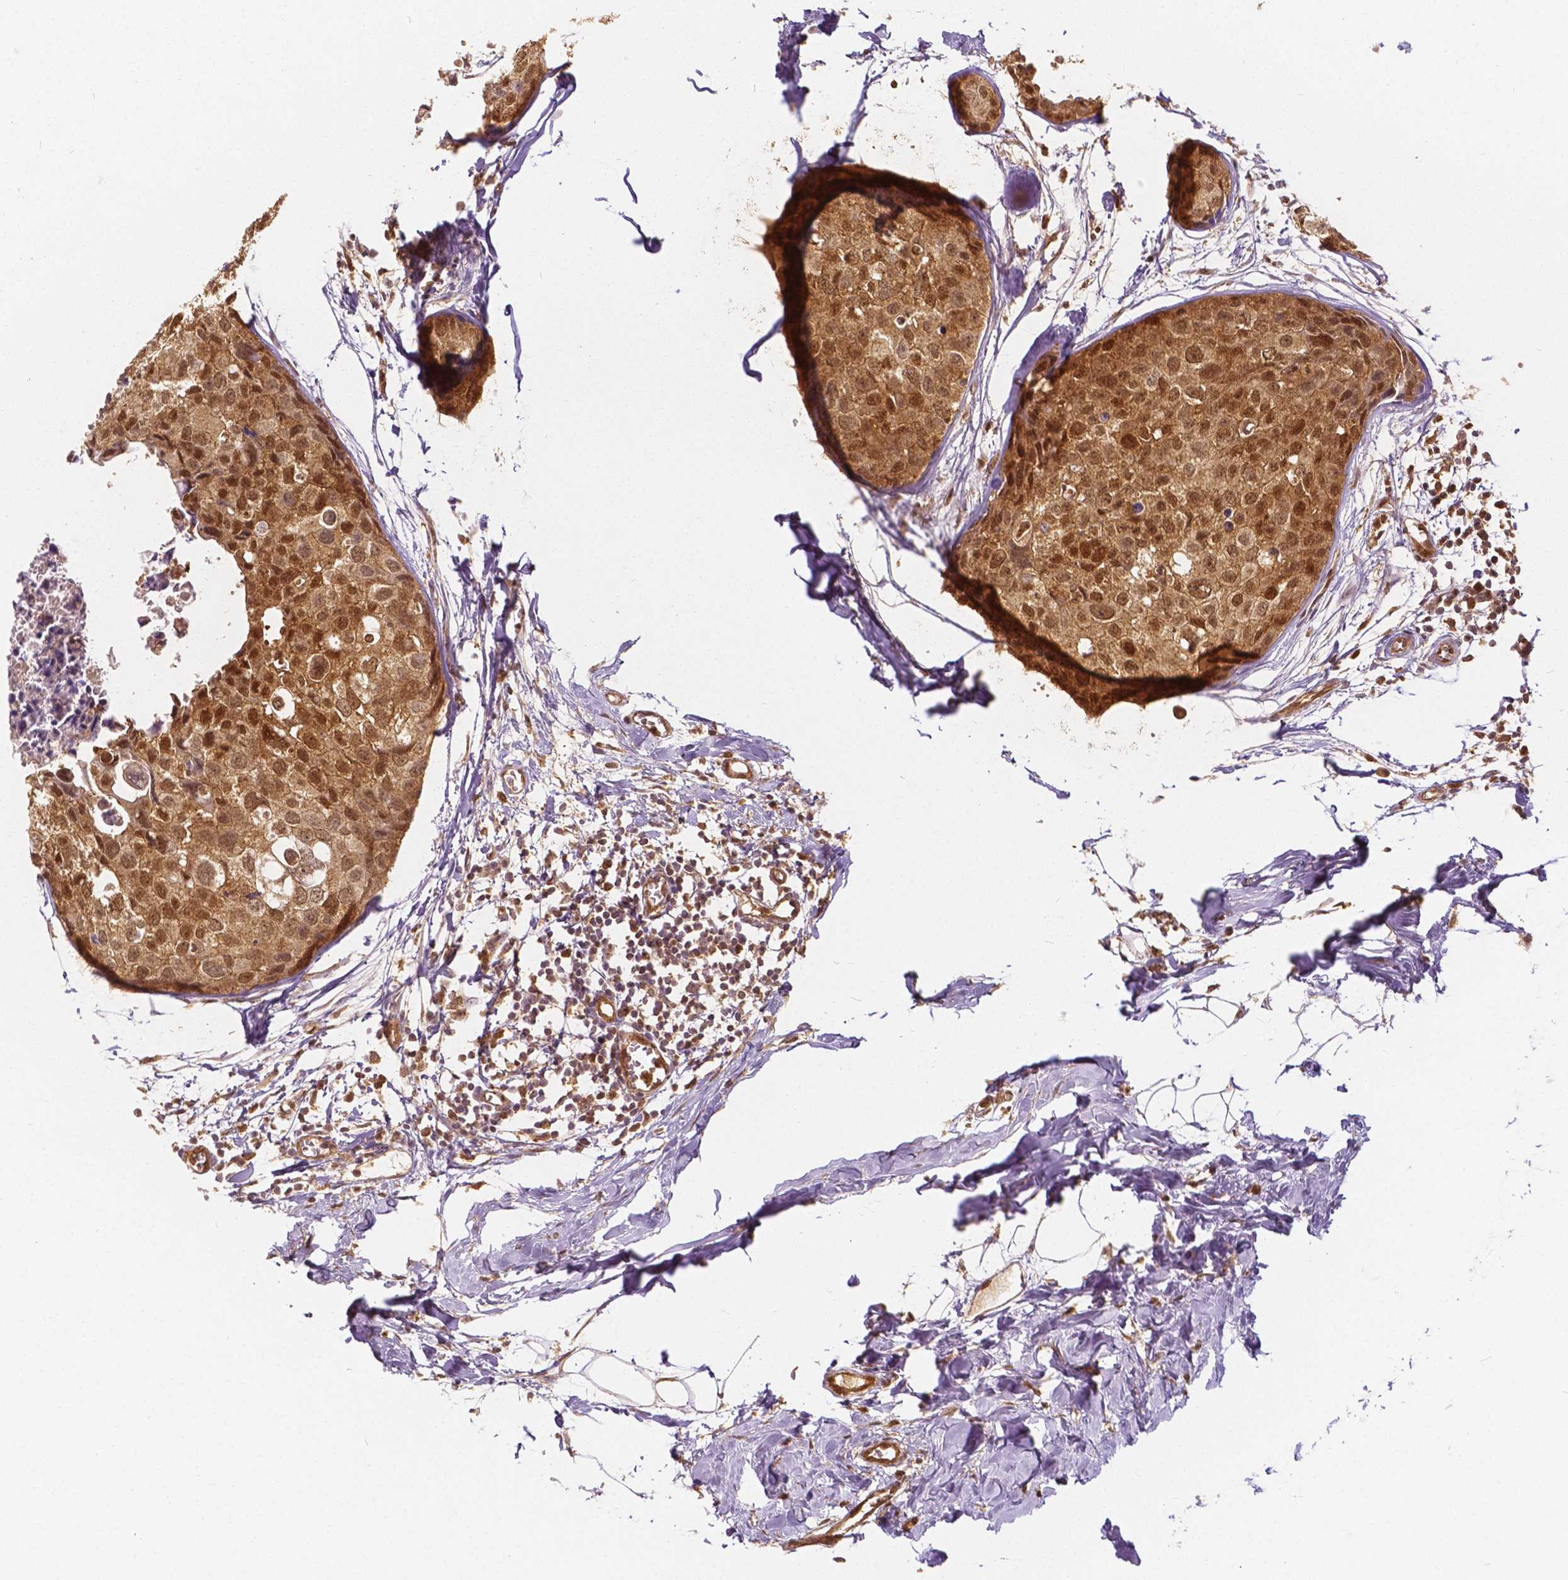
{"staining": {"intensity": "moderate", "quantity": ">75%", "location": "cytoplasmic/membranous,nuclear"}, "tissue": "breast cancer", "cell_type": "Tumor cells", "image_type": "cancer", "snomed": [{"axis": "morphology", "description": "Duct carcinoma"}, {"axis": "topography", "description": "Breast"}], "caption": "Immunohistochemical staining of breast intraductal carcinoma exhibits medium levels of moderate cytoplasmic/membranous and nuclear protein staining in about >75% of tumor cells. The protein is stained brown, and the nuclei are stained in blue (DAB (3,3'-diaminobenzidine) IHC with brightfield microscopy, high magnification).", "gene": "NAPRT", "patient": {"sex": "female", "age": 38}}